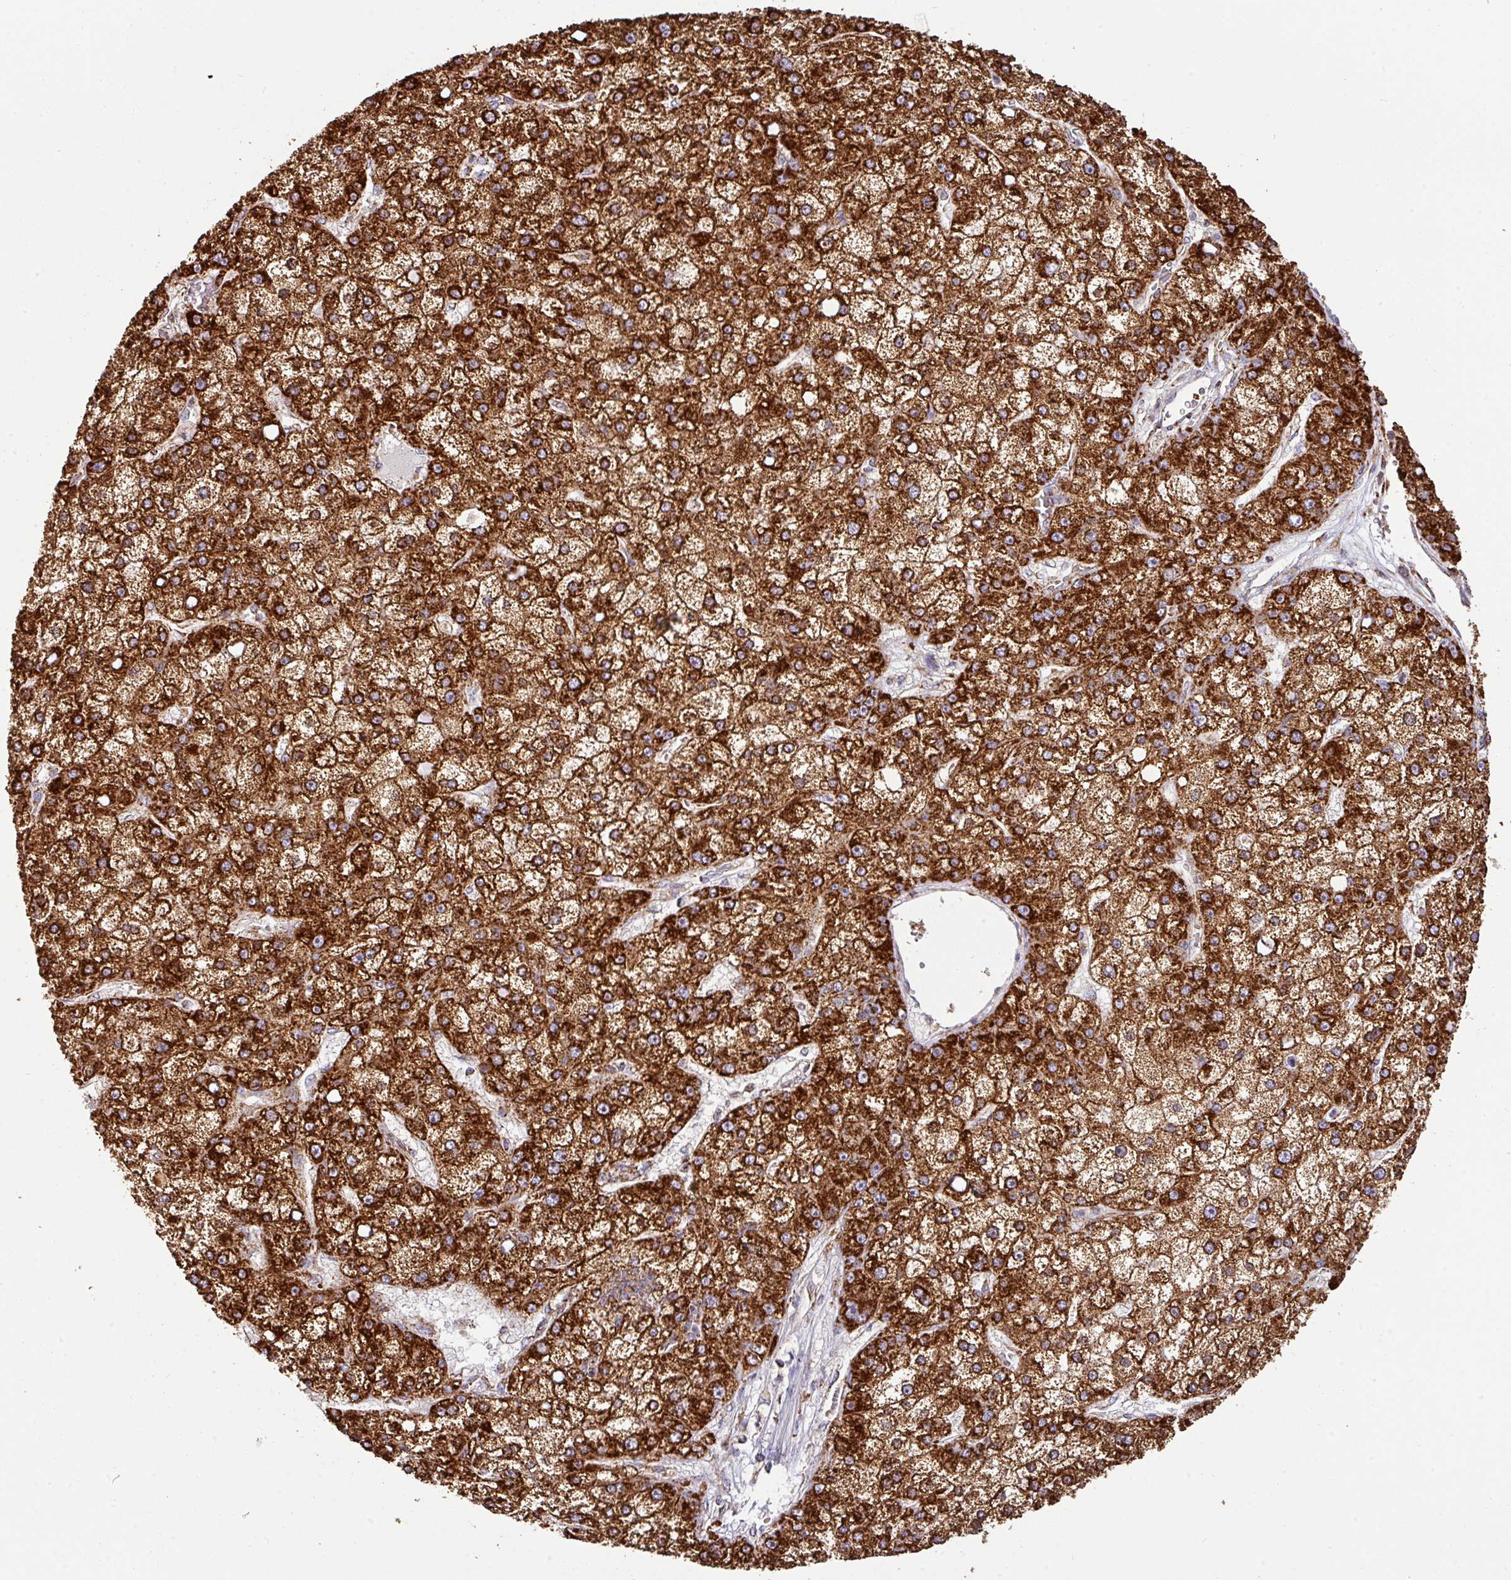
{"staining": {"intensity": "strong", "quantity": ">75%", "location": "cytoplasmic/membranous"}, "tissue": "liver cancer", "cell_type": "Tumor cells", "image_type": "cancer", "snomed": [{"axis": "morphology", "description": "Carcinoma, Hepatocellular, NOS"}, {"axis": "topography", "description": "Liver"}], "caption": "An IHC image of neoplastic tissue is shown. Protein staining in brown shows strong cytoplasmic/membranous positivity in liver hepatocellular carcinoma within tumor cells.", "gene": "TRAP1", "patient": {"sex": "male", "age": 67}}